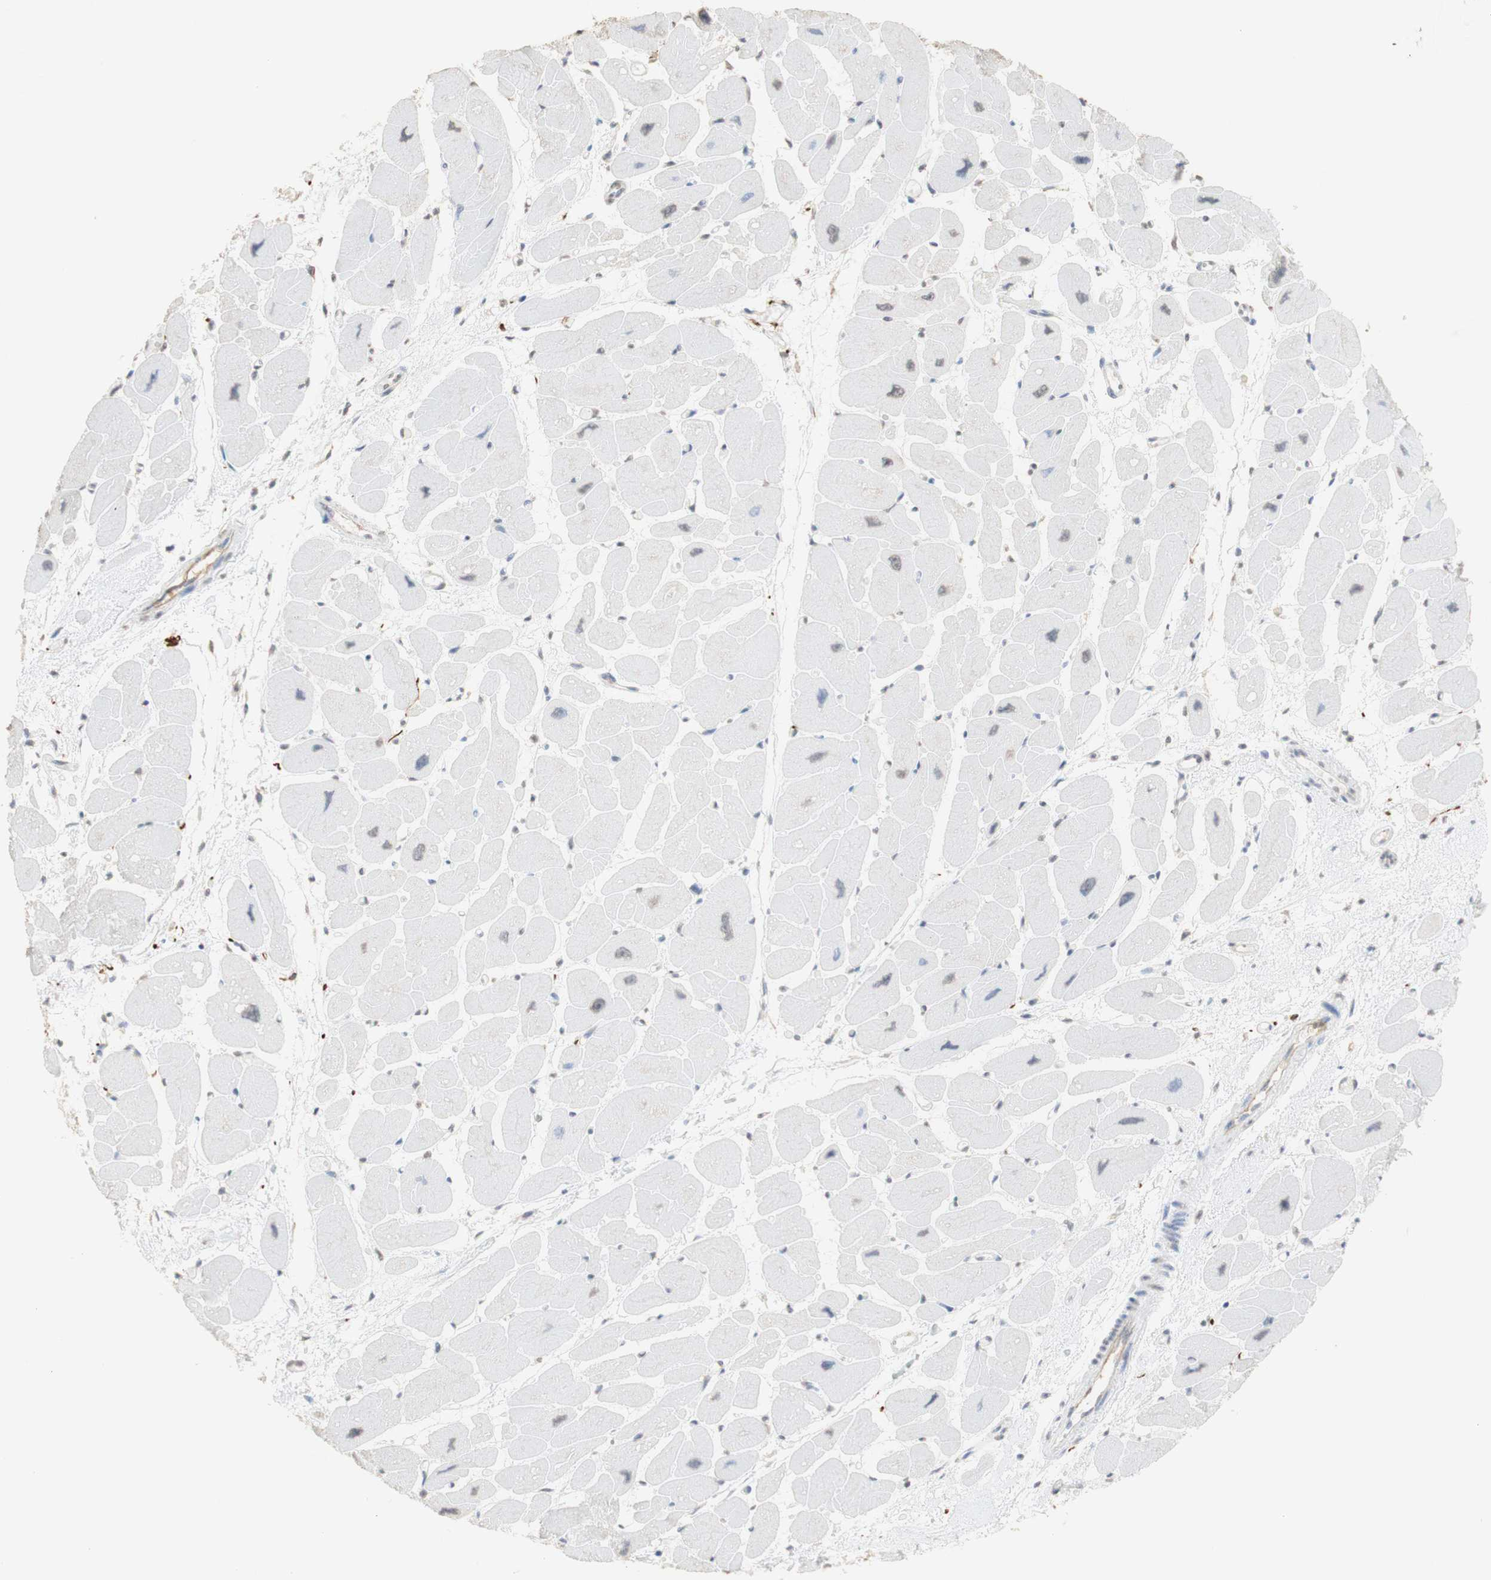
{"staining": {"intensity": "weak", "quantity": "25%-75%", "location": "nuclear"}, "tissue": "heart muscle", "cell_type": "Cardiomyocytes", "image_type": "normal", "snomed": [{"axis": "morphology", "description": "Normal tissue, NOS"}, {"axis": "topography", "description": "Heart"}], "caption": "There is low levels of weak nuclear positivity in cardiomyocytes of normal heart muscle, as demonstrated by immunohistochemical staining (brown color).", "gene": "L1CAM", "patient": {"sex": "female", "age": 54}}